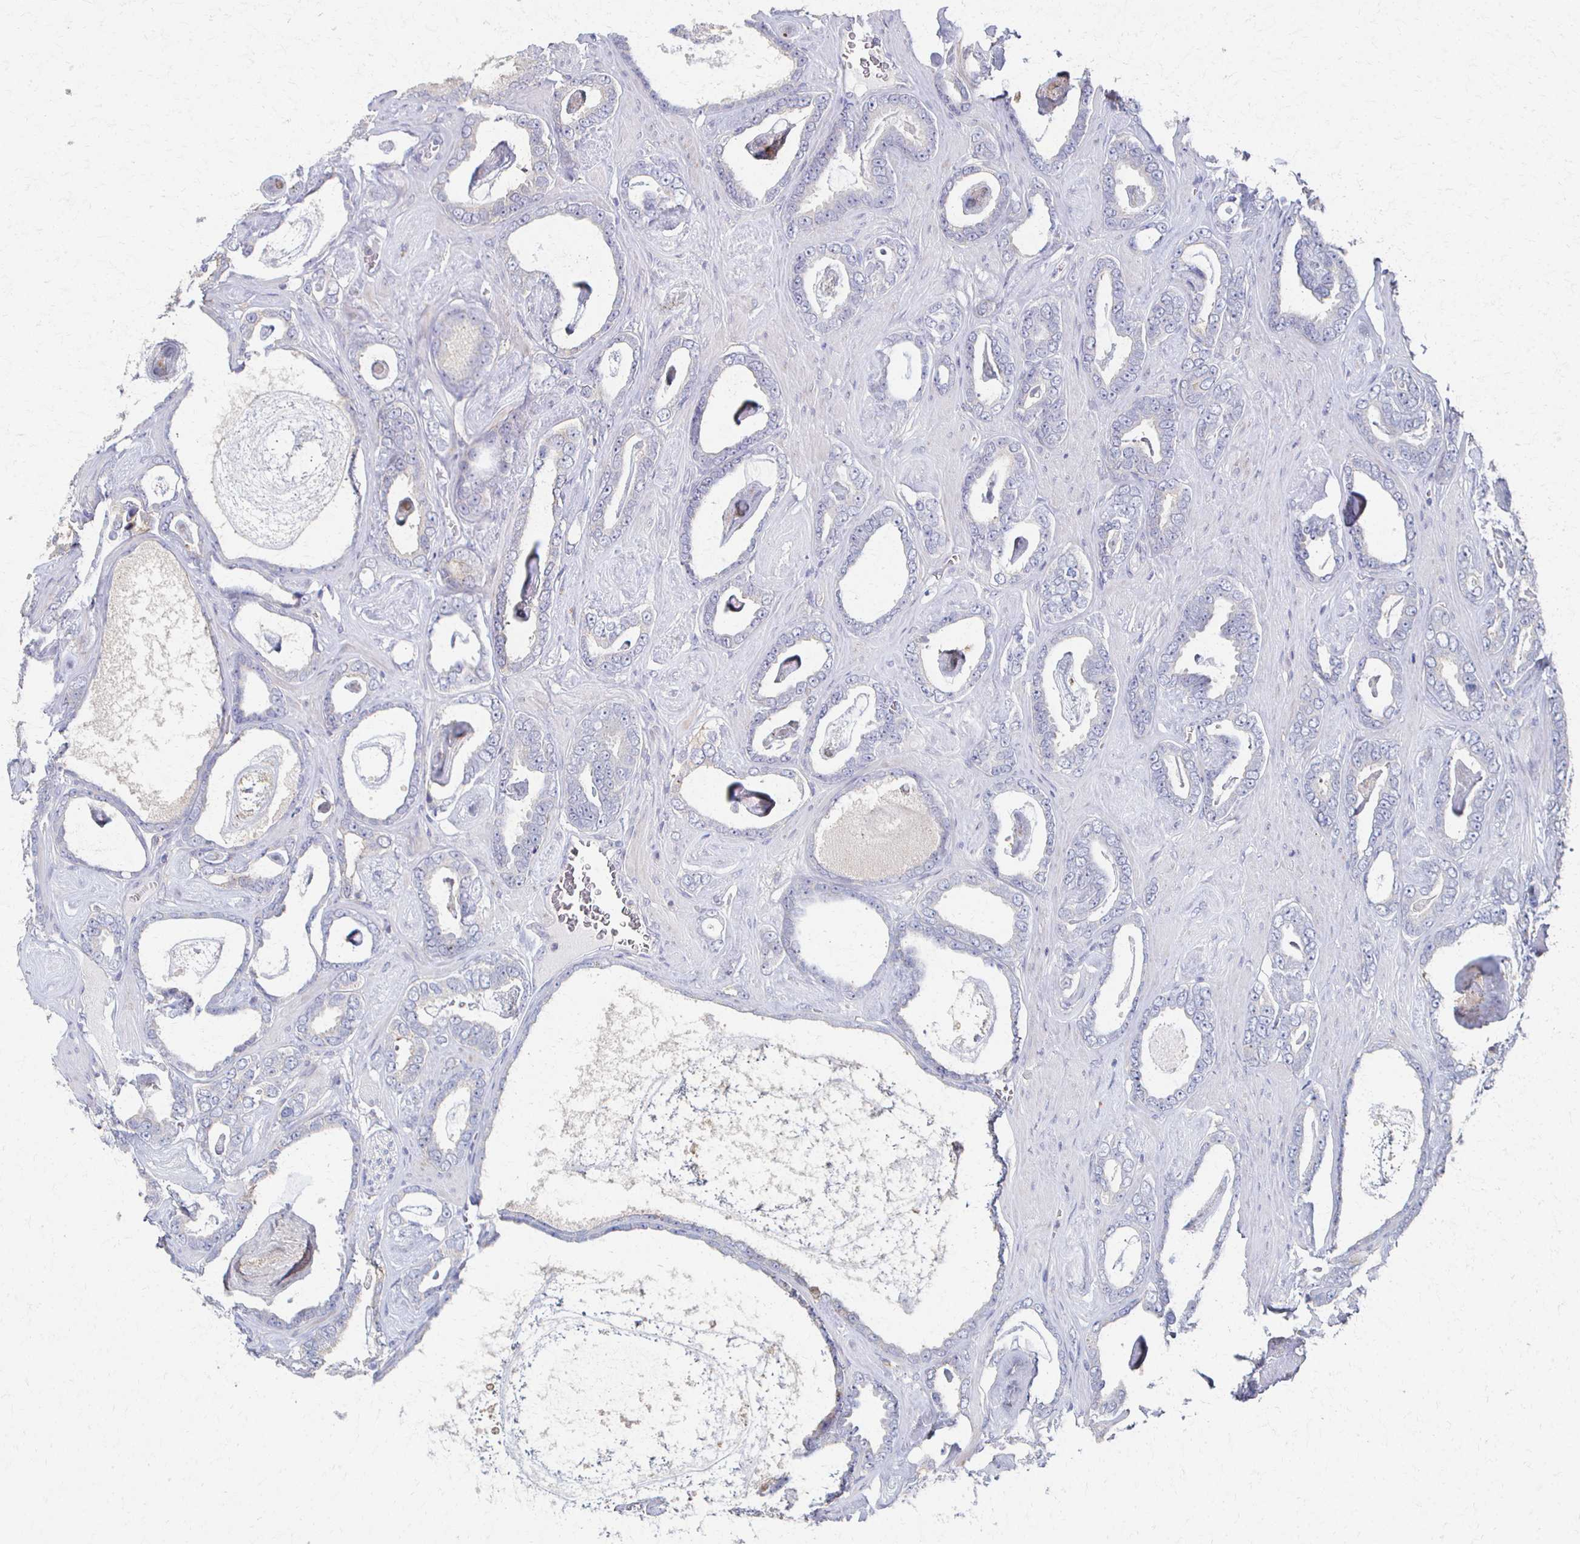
{"staining": {"intensity": "negative", "quantity": "none", "location": "none"}, "tissue": "prostate cancer", "cell_type": "Tumor cells", "image_type": "cancer", "snomed": [{"axis": "morphology", "description": "Adenocarcinoma, High grade"}, {"axis": "topography", "description": "Prostate"}], "caption": "This is a micrograph of immunohistochemistry (IHC) staining of high-grade adenocarcinoma (prostate), which shows no expression in tumor cells.", "gene": "CX3CR1", "patient": {"sex": "male", "age": 63}}